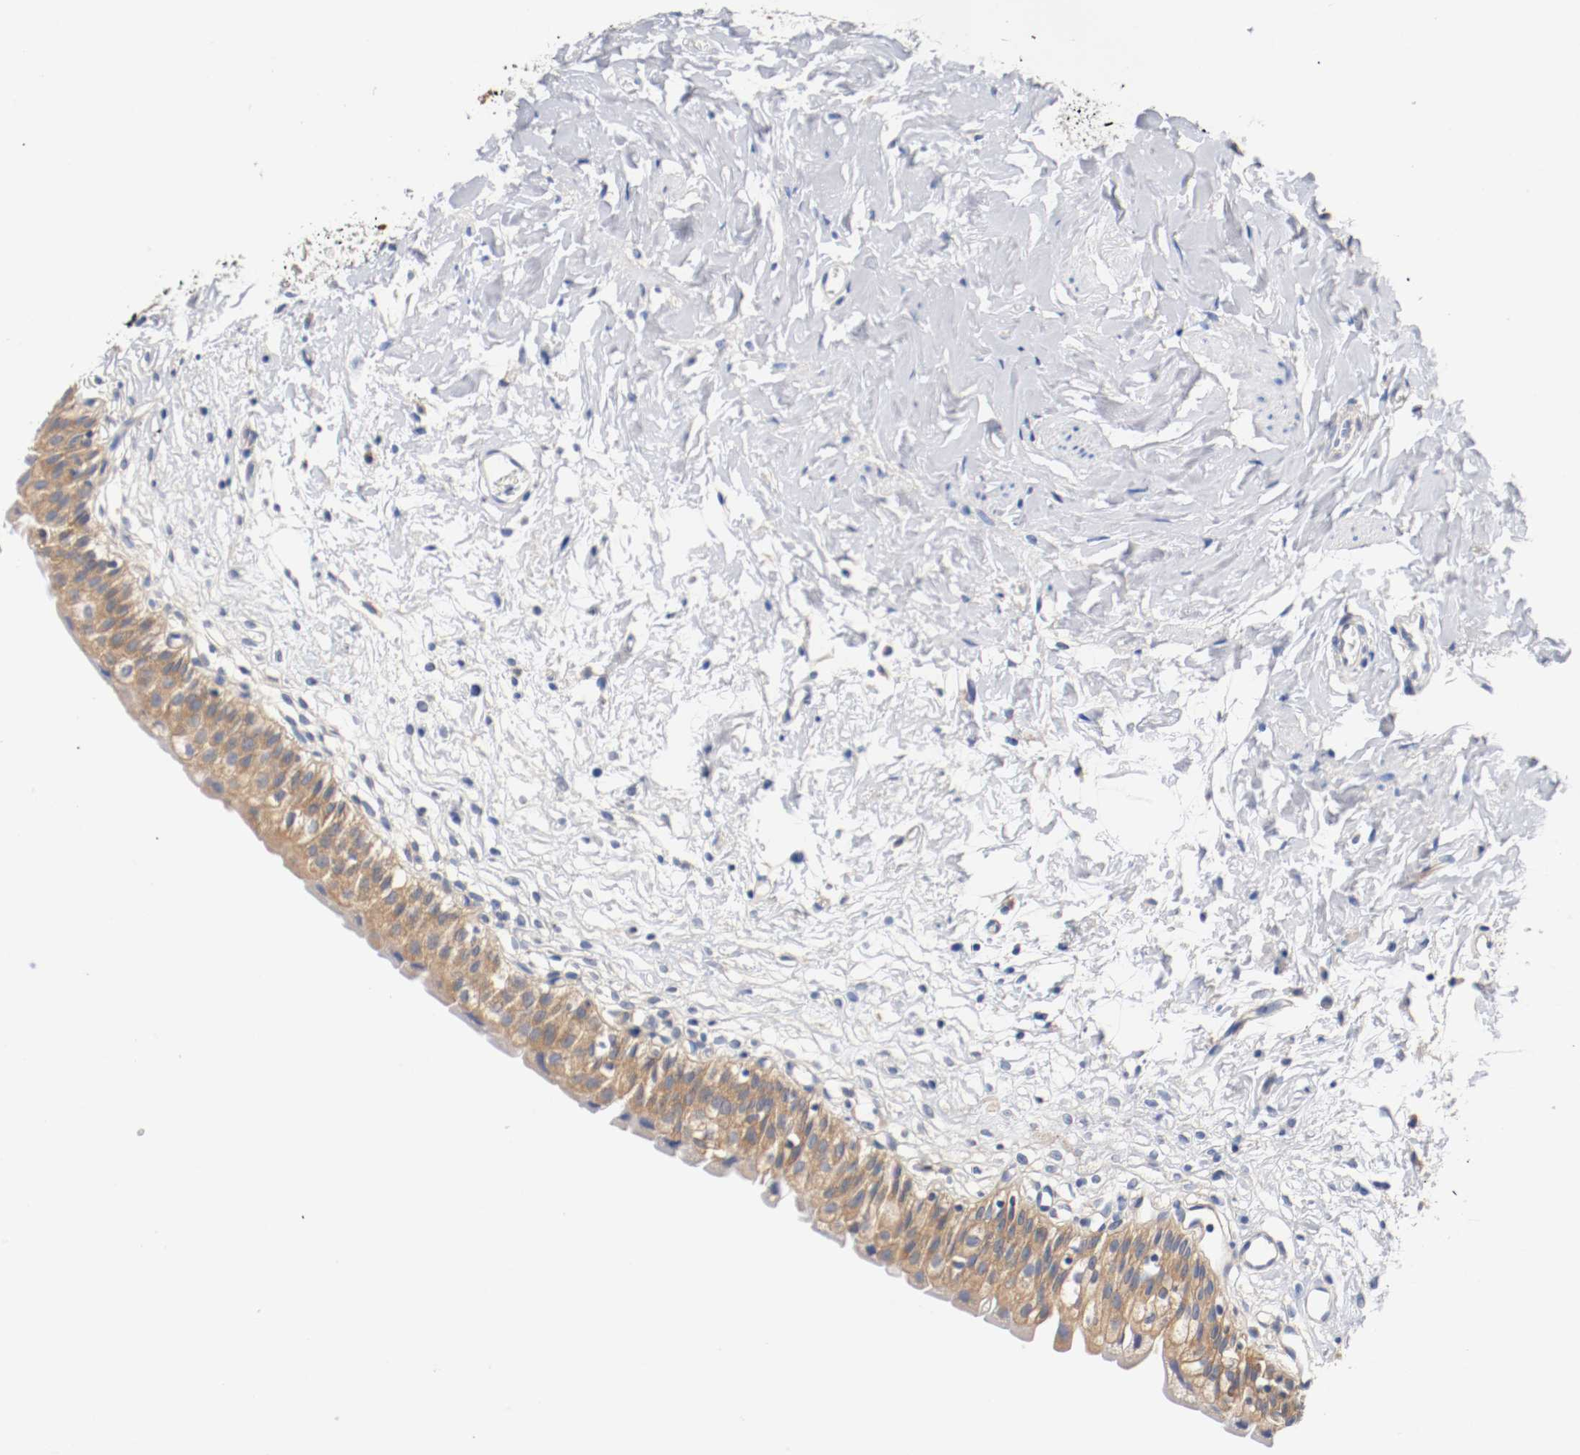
{"staining": {"intensity": "strong", "quantity": ">75%", "location": "cytoplasmic/membranous"}, "tissue": "urinary bladder", "cell_type": "Urothelial cells", "image_type": "normal", "snomed": [{"axis": "morphology", "description": "Normal tissue, NOS"}, {"axis": "topography", "description": "Urinary bladder"}], "caption": "IHC (DAB (3,3'-diaminobenzidine)) staining of unremarkable human urinary bladder displays strong cytoplasmic/membranous protein positivity in approximately >75% of urothelial cells. (brown staining indicates protein expression, while blue staining denotes nuclei).", "gene": "HGS", "patient": {"sex": "female", "age": 80}}